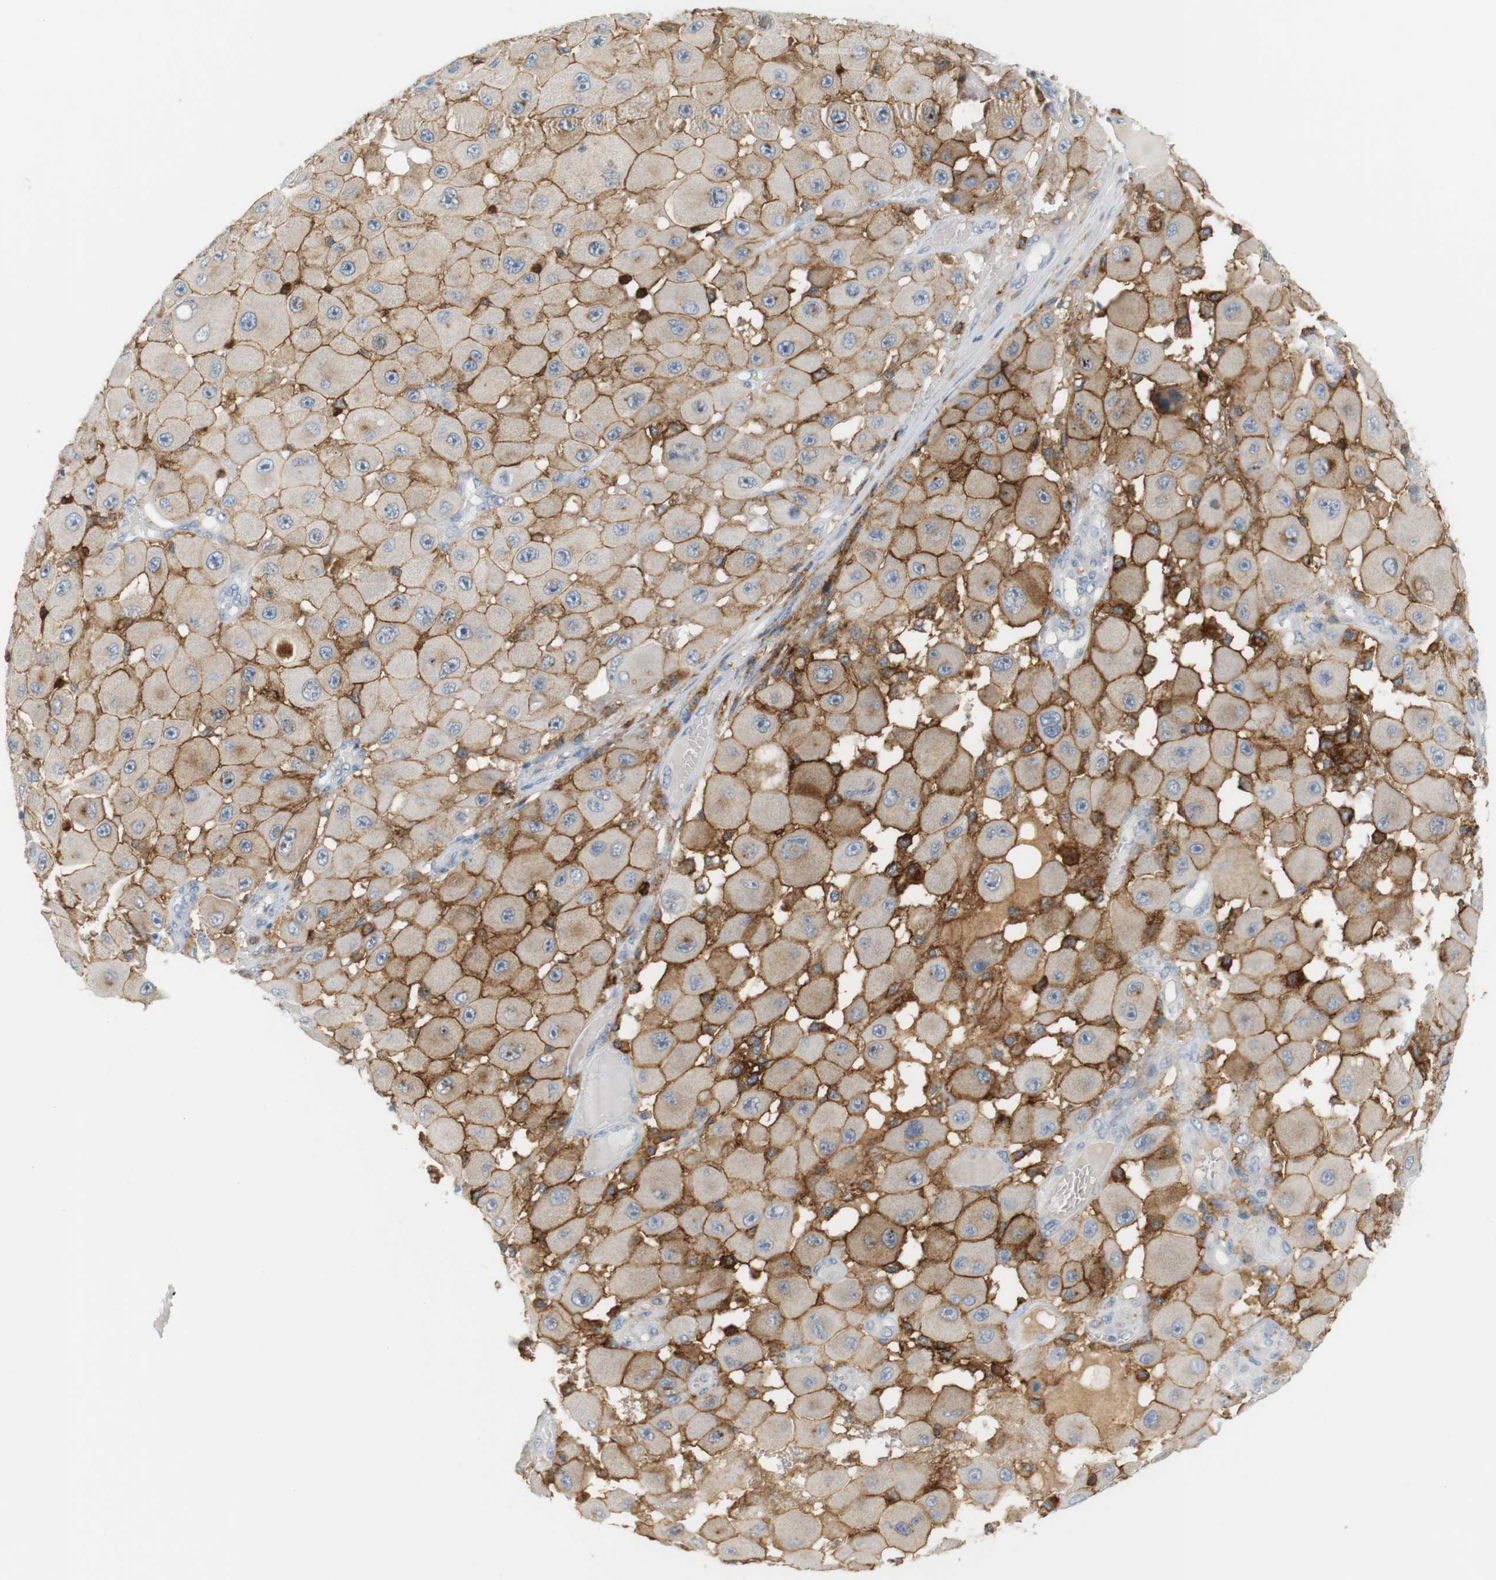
{"staining": {"intensity": "moderate", "quantity": ">75%", "location": "cytoplasmic/membranous"}, "tissue": "melanoma", "cell_type": "Tumor cells", "image_type": "cancer", "snomed": [{"axis": "morphology", "description": "Malignant melanoma, NOS"}, {"axis": "topography", "description": "Skin"}], "caption": "A brown stain highlights moderate cytoplasmic/membranous staining of a protein in human melanoma tumor cells.", "gene": "SIRPA", "patient": {"sex": "female", "age": 81}}